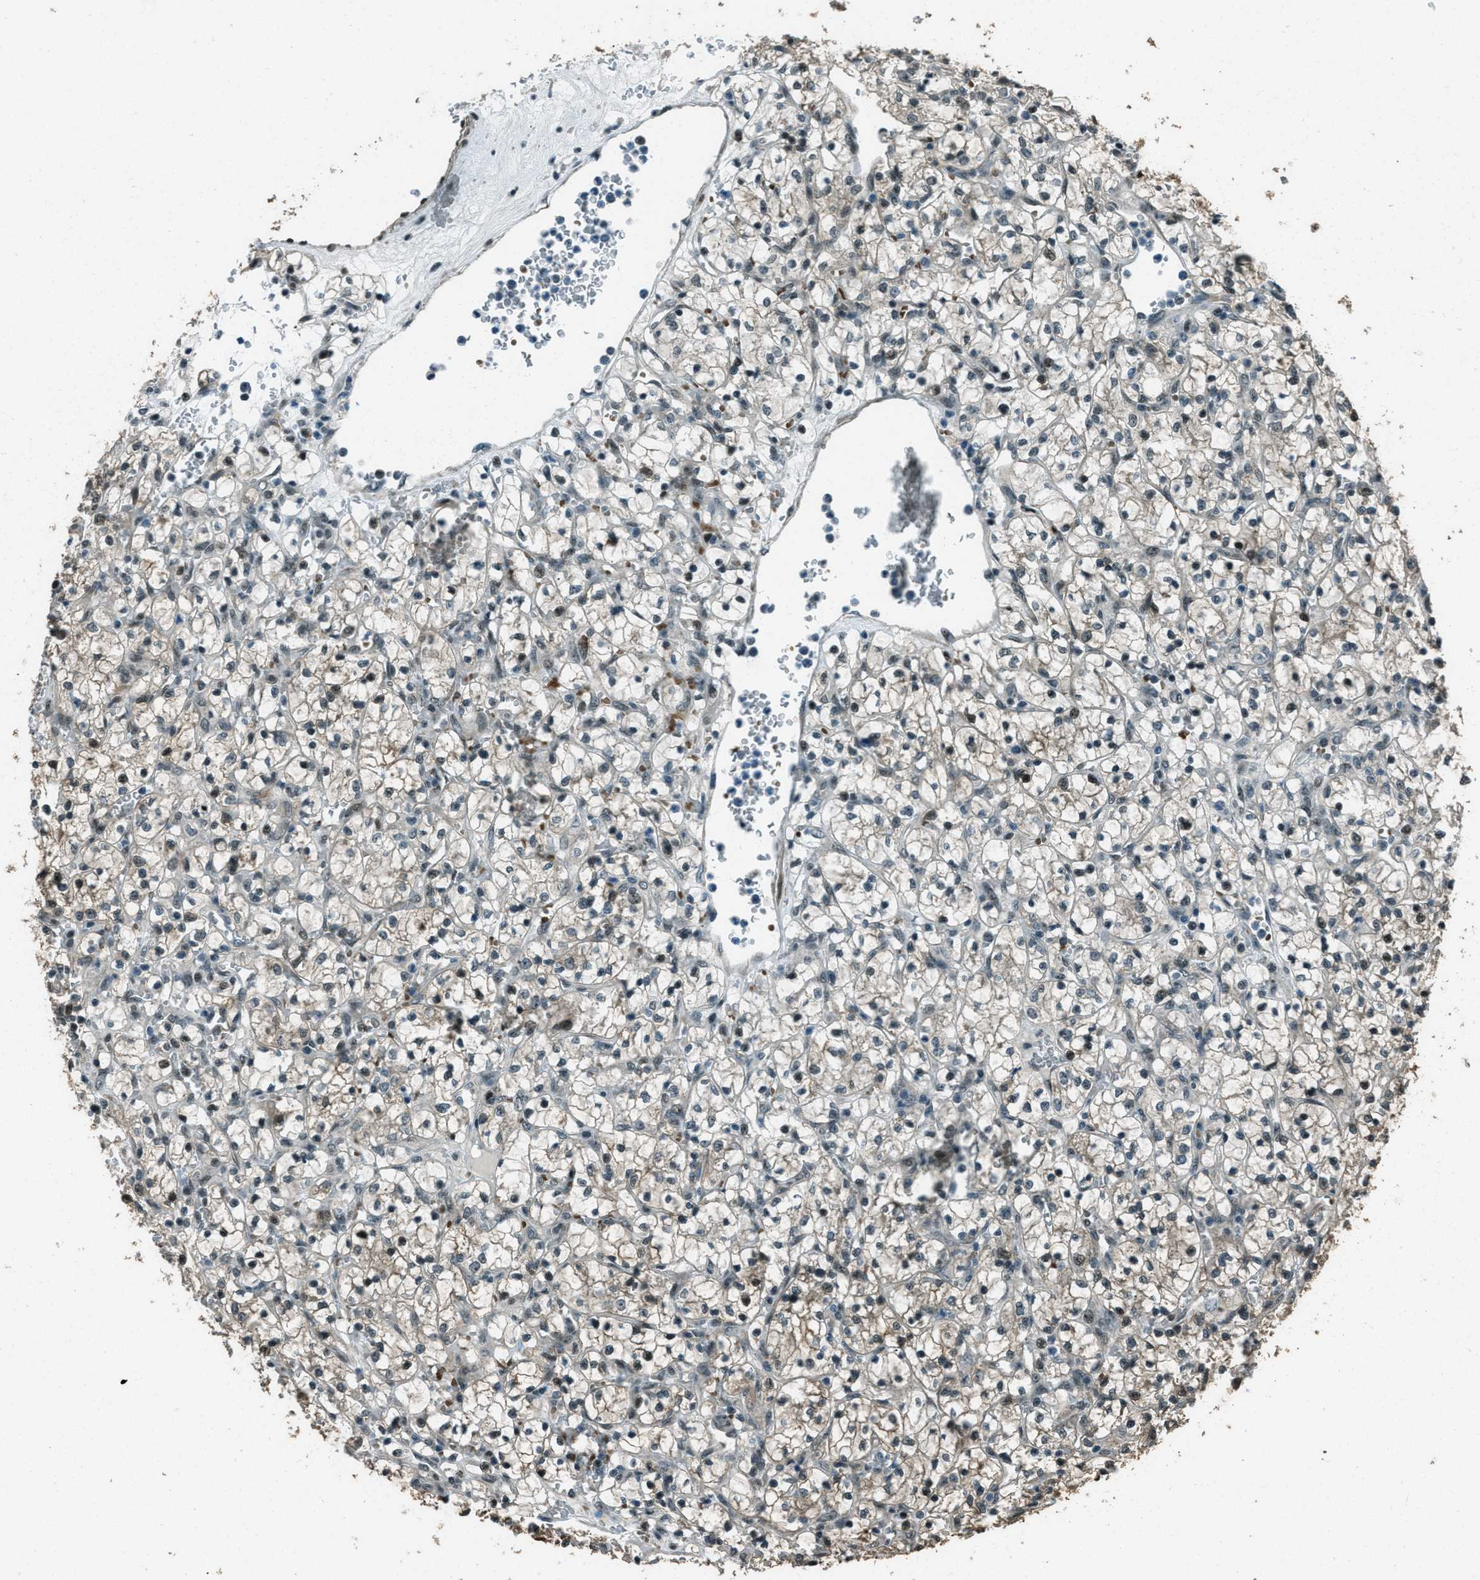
{"staining": {"intensity": "weak", "quantity": "25%-75%", "location": "cytoplasmic/membranous"}, "tissue": "renal cancer", "cell_type": "Tumor cells", "image_type": "cancer", "snomed": [{"axis": "morphology", "description": "Adenocarcinoma, NOS"}, {"axis": "topography", "description": "Kidney"}], "caption": "This is a photomicrograph of IHC staining of renal cancer, which shows weak positivity in the cytoplasmic/membranous of tumor cells.", "gene": "TARDBP", "patient": {"sex": "female", "age": 69}}